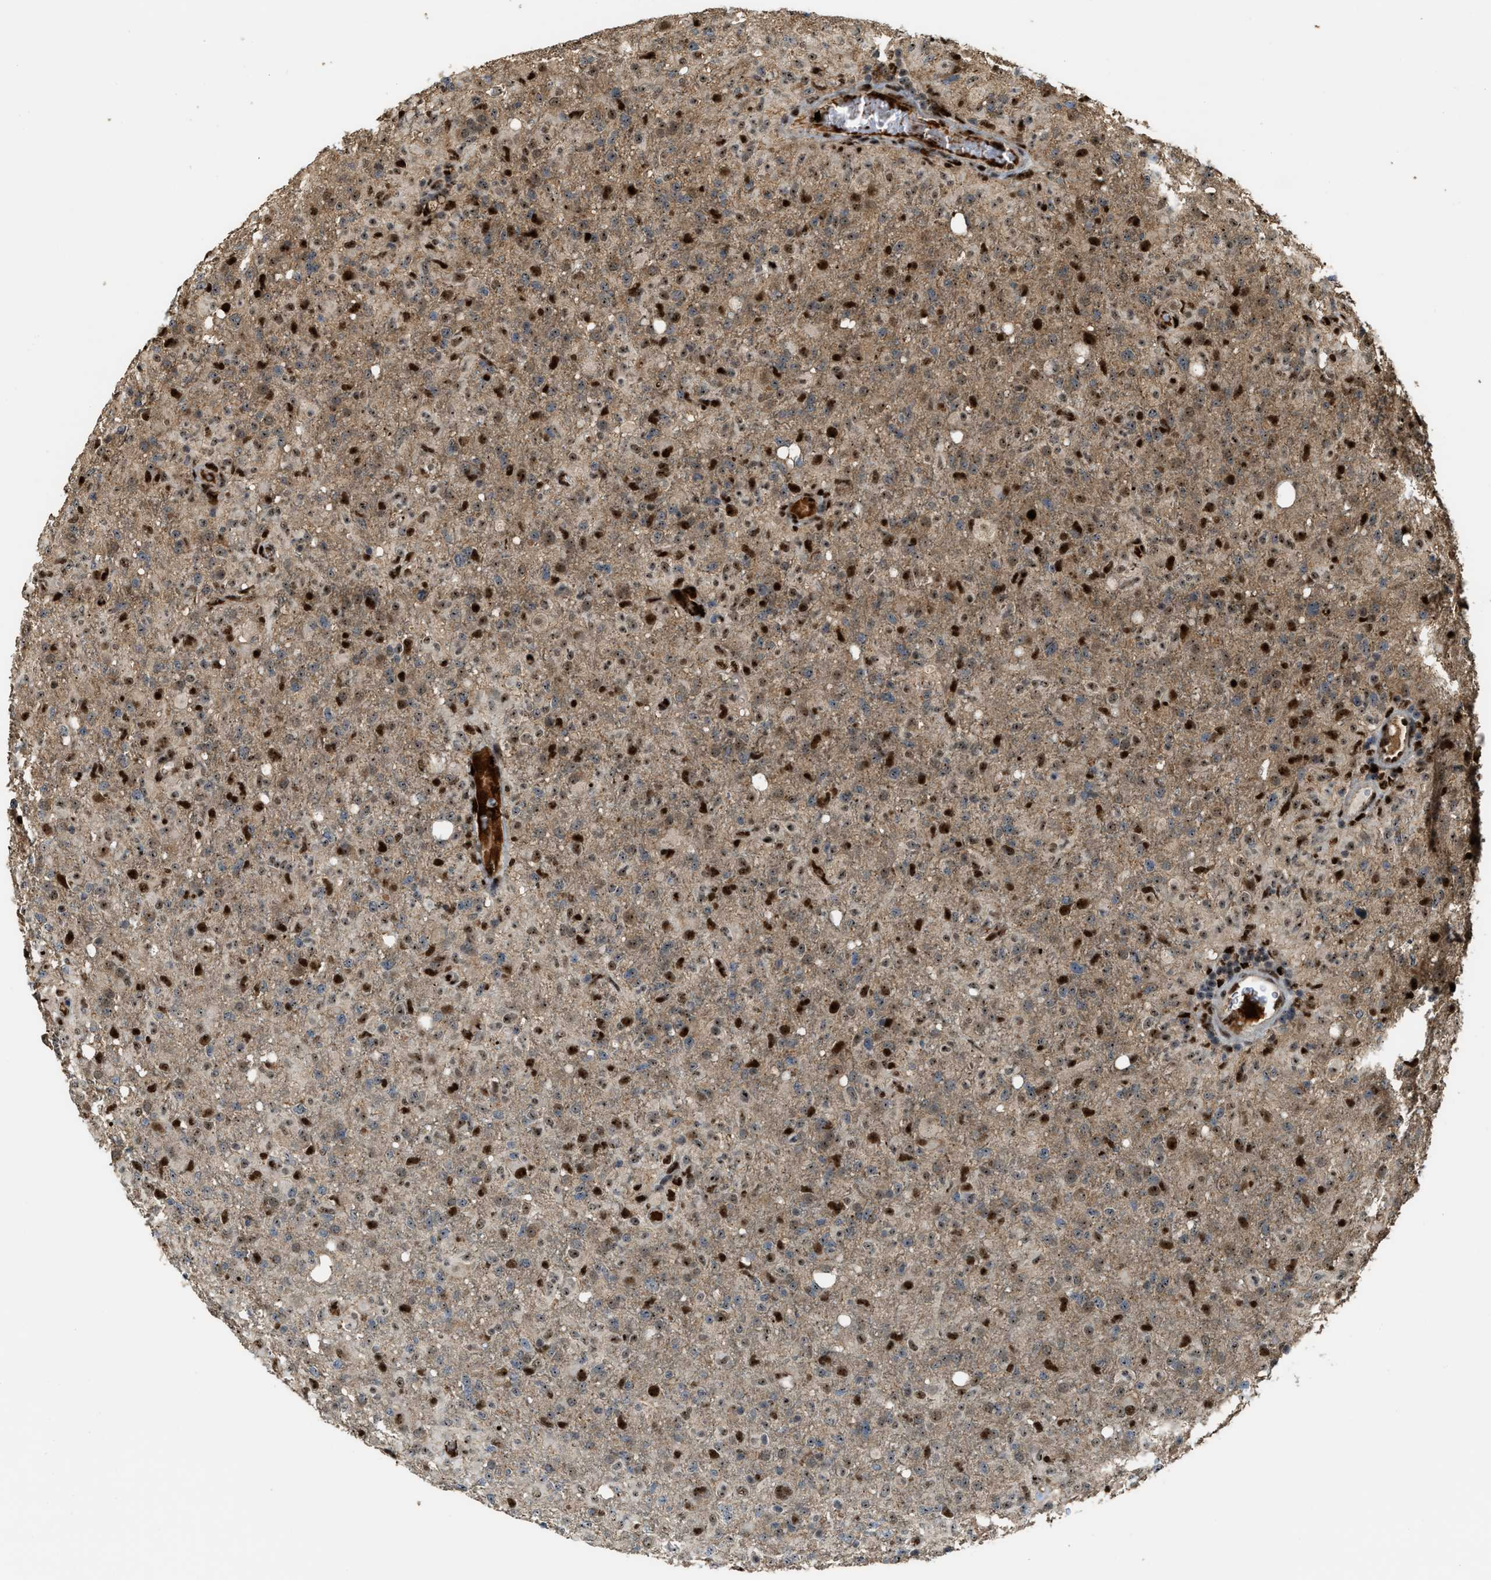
{"staining": {"intensity": "strong", "quantity": "25%-75%", "location": "cytoplasmic/membranous,nuclear"}, "tissue": "glioma", "cell_type": "Tumor cells", "image_type": "cancer", "snomed": [{"axis": "morphology", "description": "Glioma, malignant, High grade"}, {"axis": "topography", "description": "Brain"}], "caption": "A brown stain shows strong cytoplasmic/membranous and nuclear expression of a protein in human malignant glioma (high-grade) tumor cells.", "gene": "ZNF687", "patient": {"sex": "female", "age": 57}}